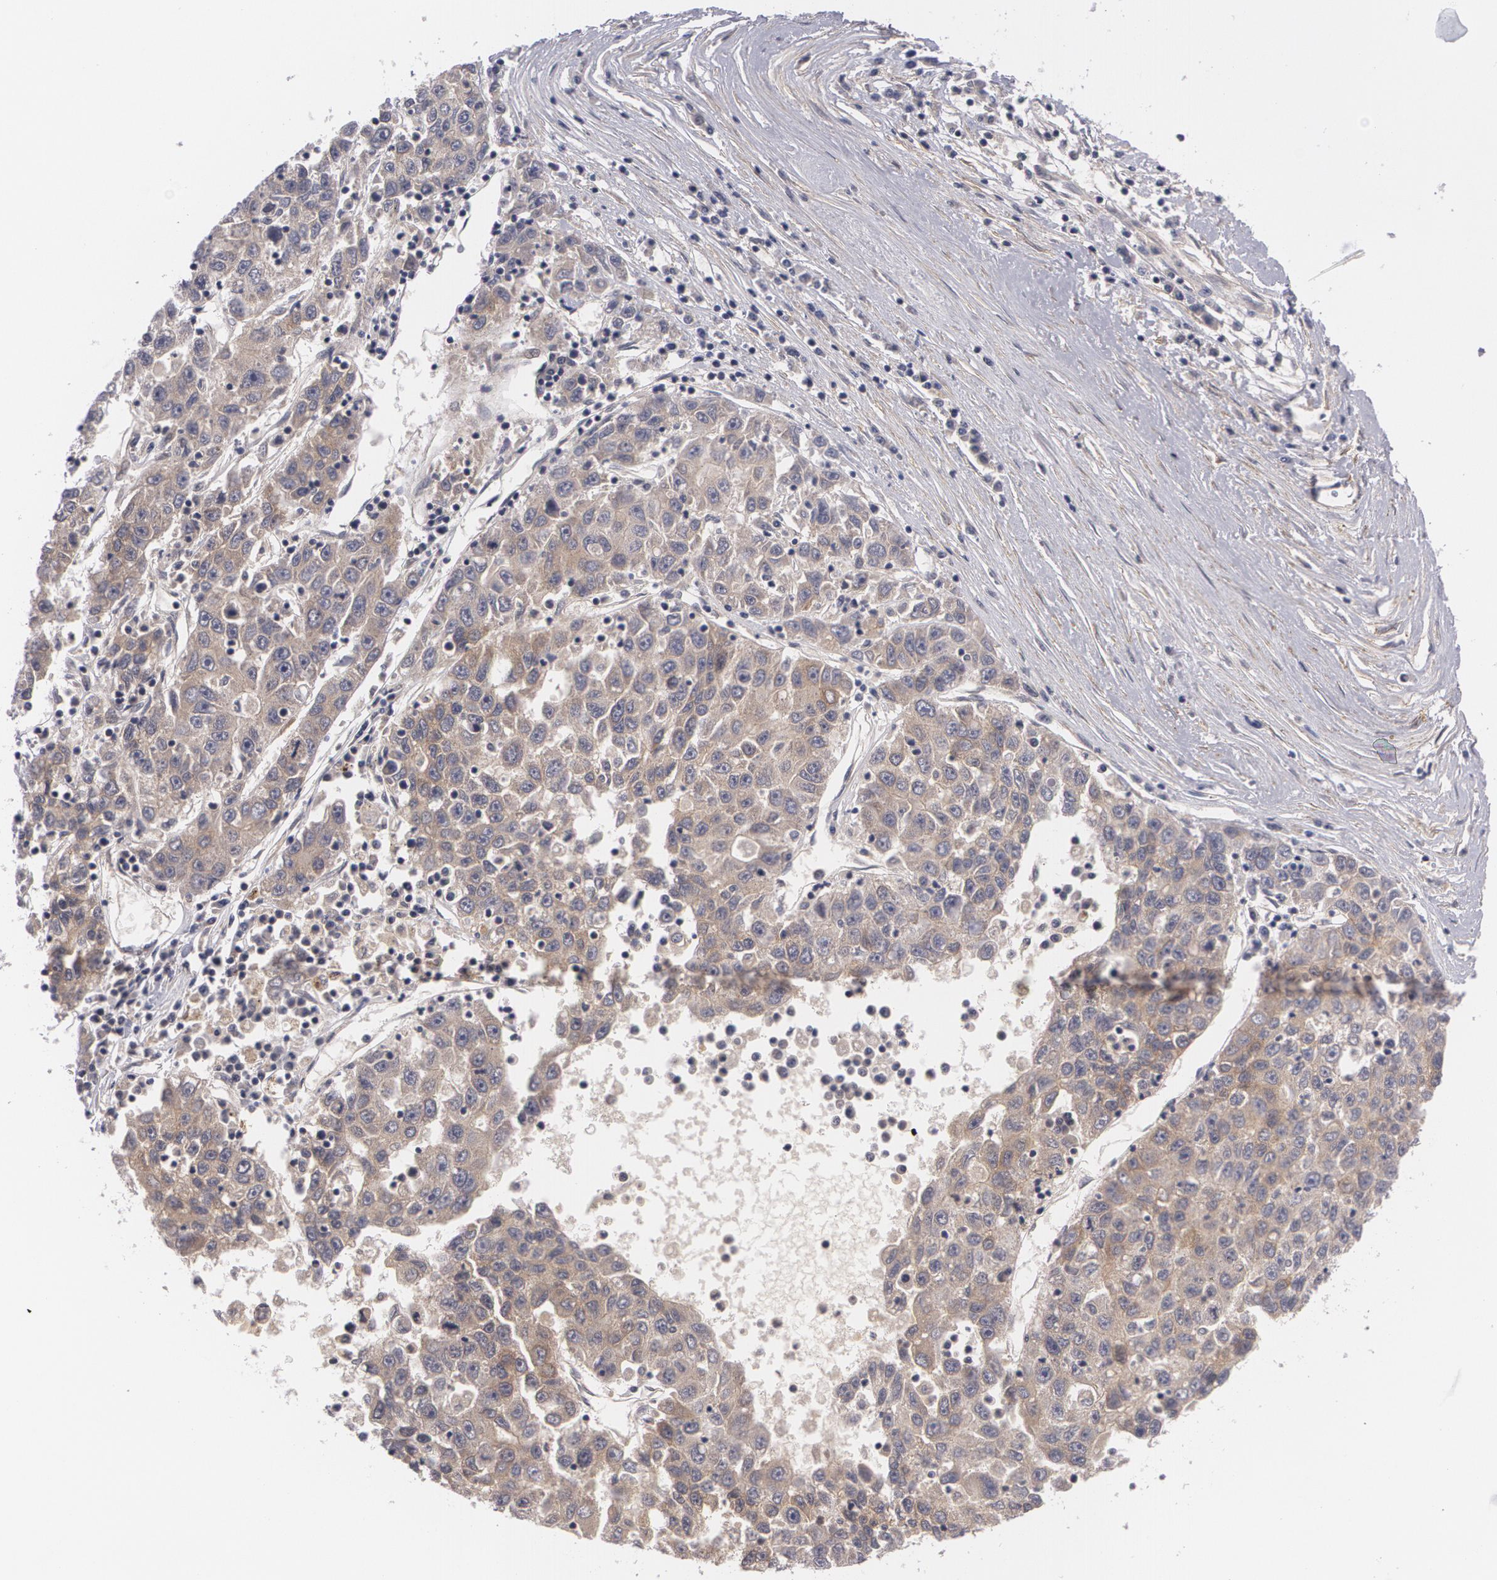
{"staining": {"intensity": "moderate", "quantity": ">75%", "location": "cytoplasmic/membranous"}, "tissue": "liver cancer", "cell_type": "Tumor cells", "image_type": "cancer", "snomed": [{"axis": "morphology", "description": "Carcinoma, Hepatocellular, NOS"}, {"axis": "topography", "description": "Liver"}], "caption": "Immunohistochemical staining of liver hepatocellular carcinoma demonstrates medium levels of moderate cytoplasmic/membranous protein staining in approximately >75% of tumor cells.", "gene": "CASK", "patient": {"sex": "male", "age": 49}}